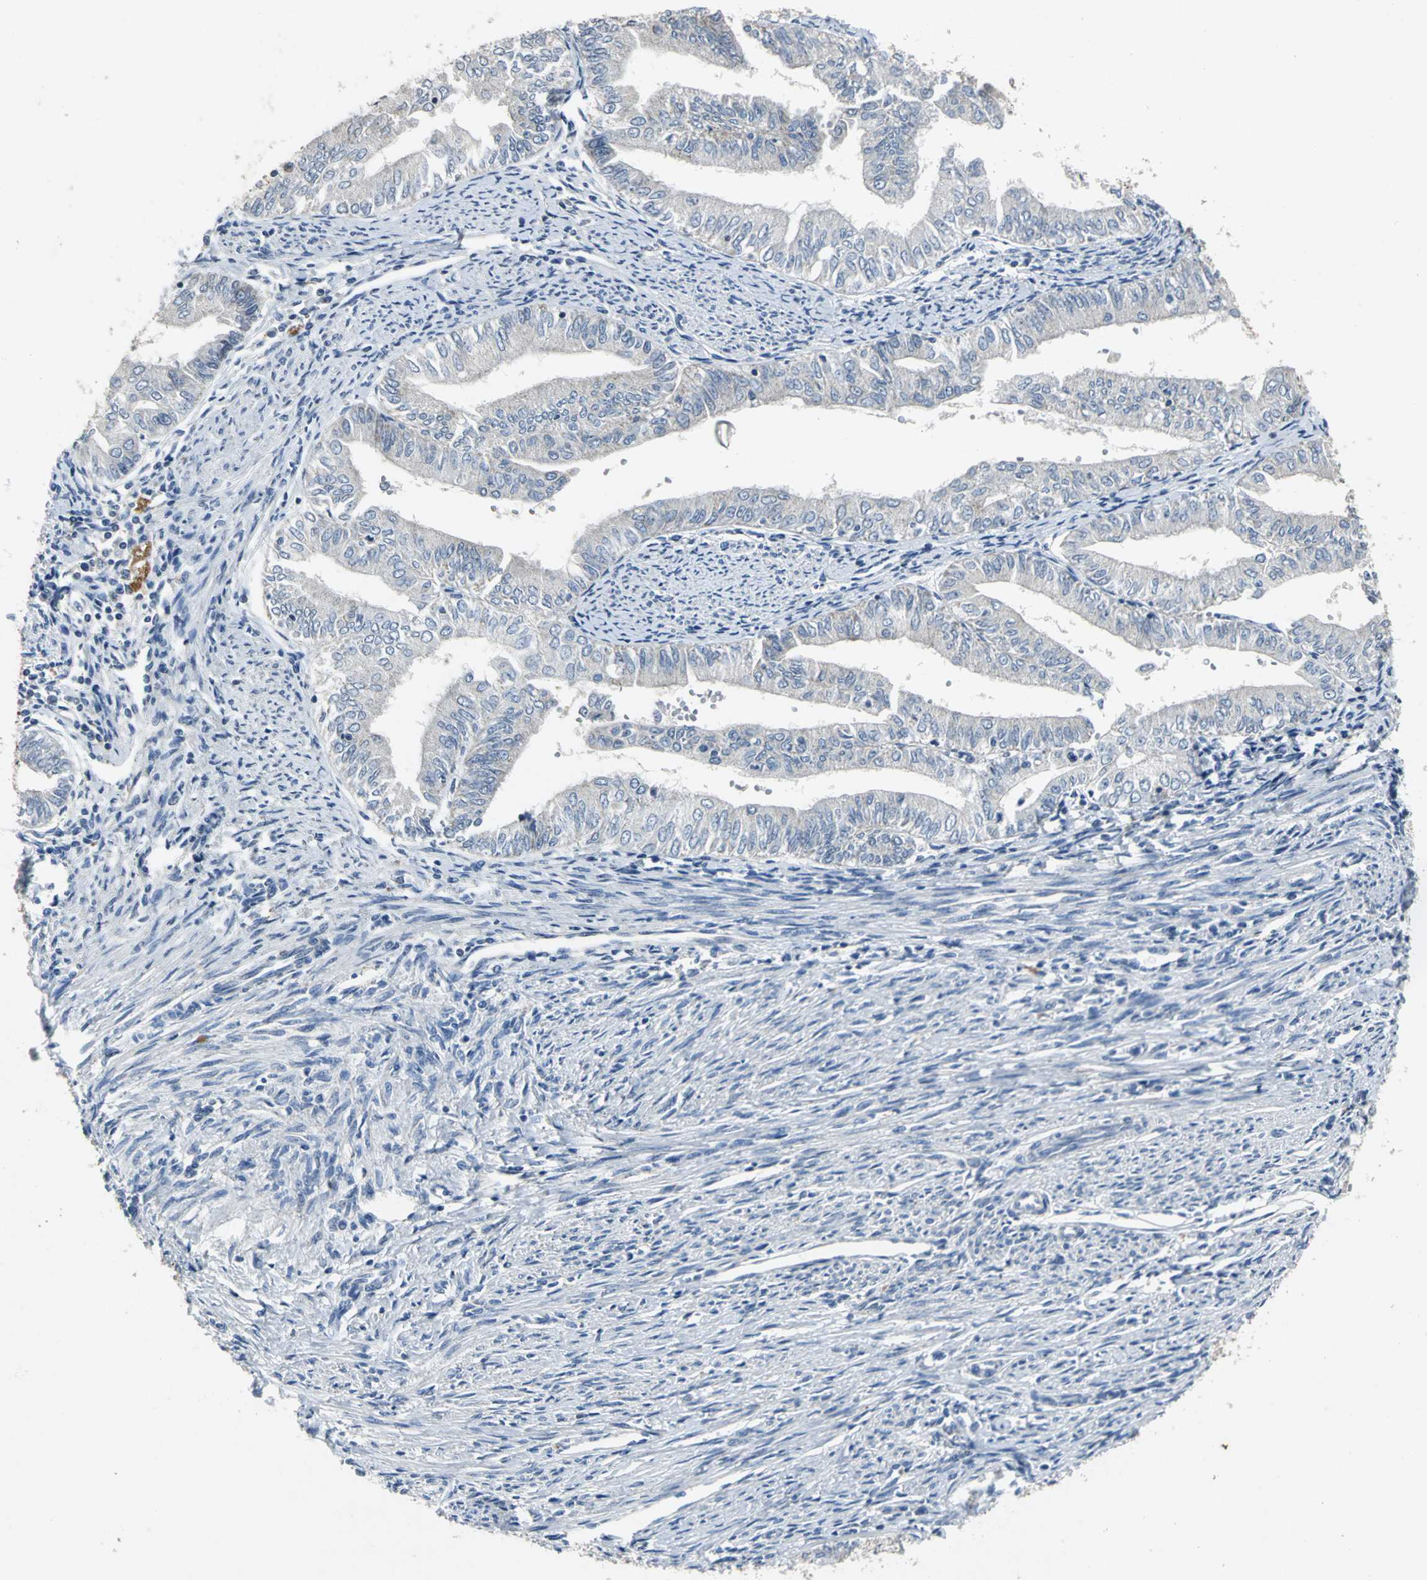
{"staining": {"intensity": "weak", "quantity": "<25%", "location": "cytoplasmic/membranous"}, "tissue": "endometrial cancer", "cell_type": "Tumor cells", "image_type": "cancer", "snomed": [{"axis": "morphology", "description": "Adenocarcinoma, NOS"}, {"axis": "topography", "description": "Endometrium"}], "caption": "Immunohistochemical staining of human endometrial adenocarcinoma shows no significant expression in tumor cells.", "gene": "JADE3", "patient": {"sex": "female", "age": 66}}